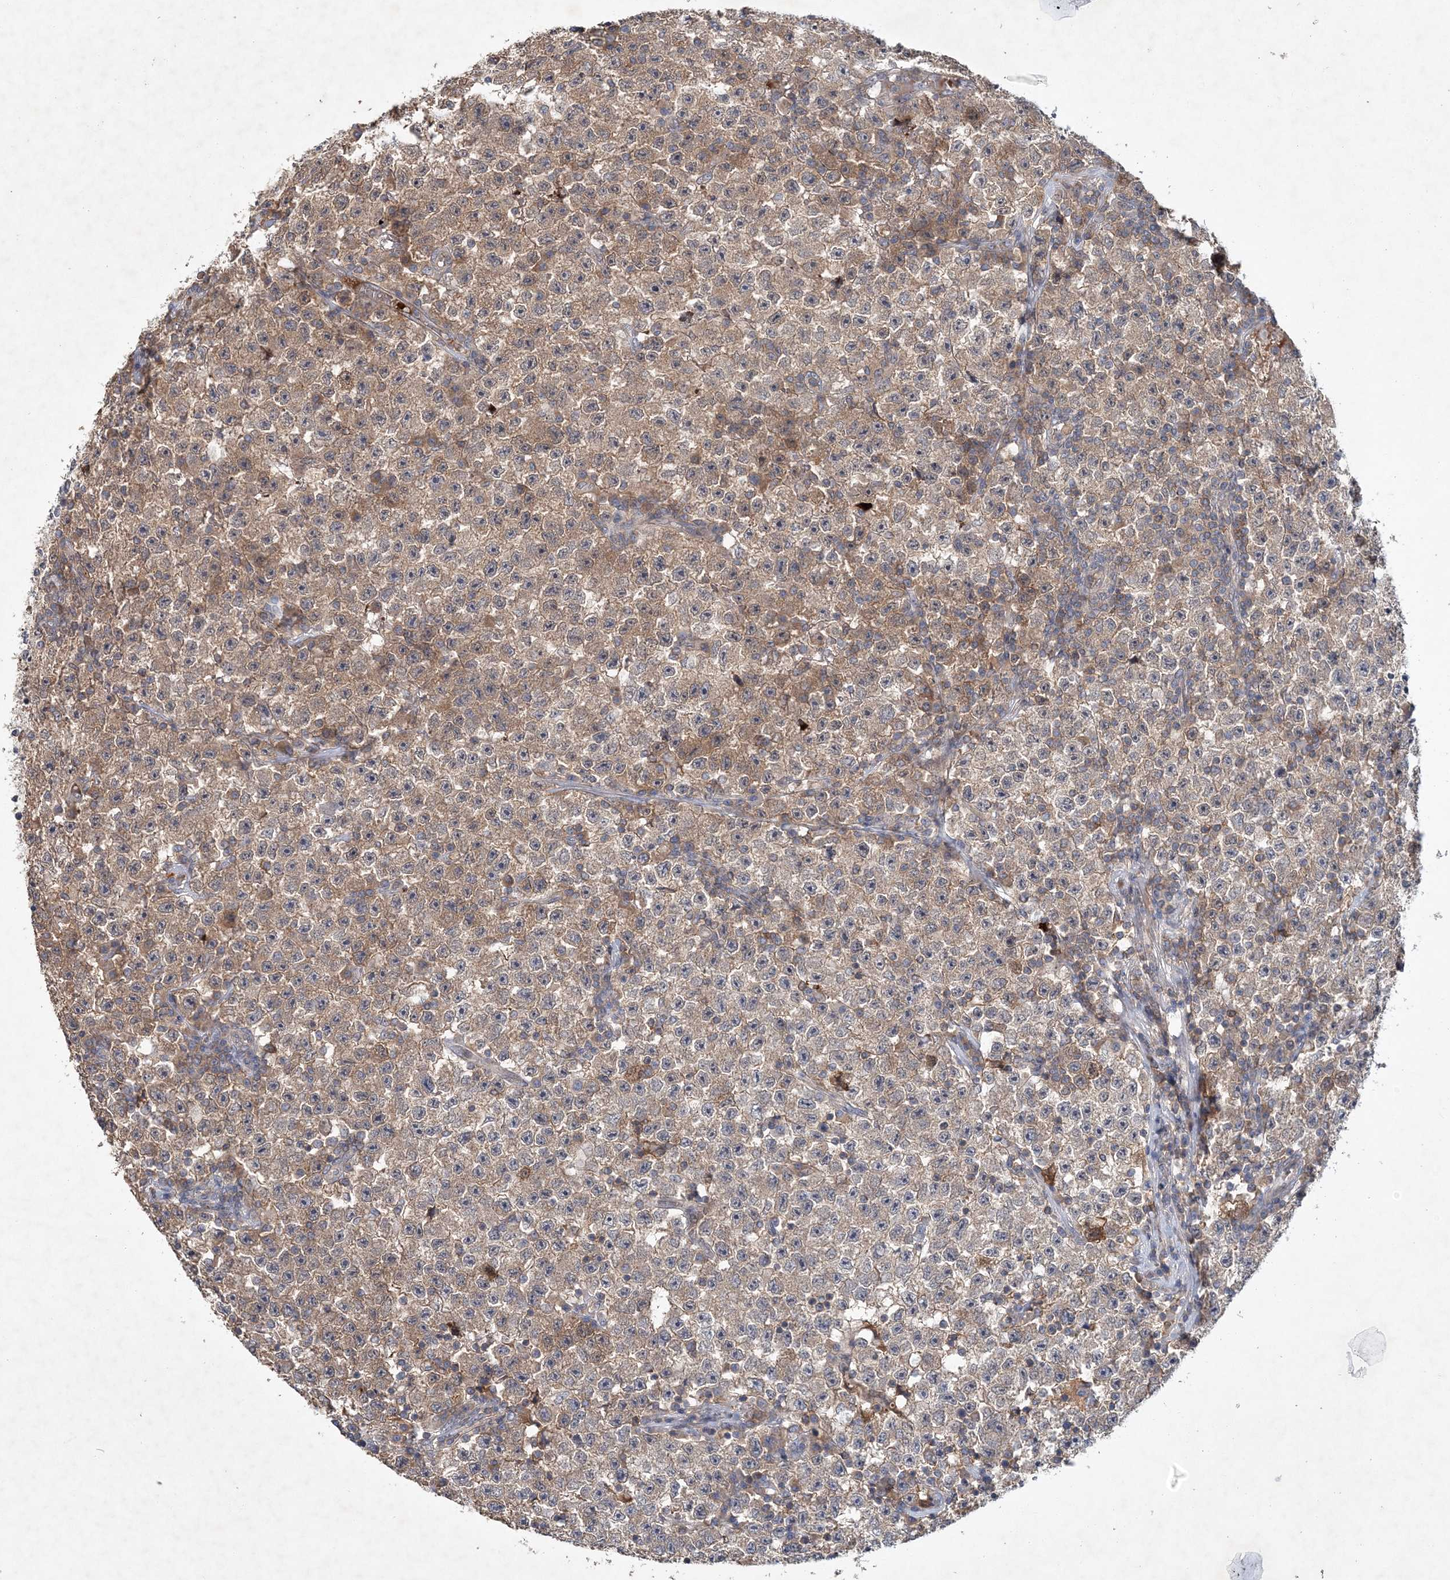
{"staining": {"intensity": "weak", "quantity": ">75%", "location": "cytoplasmic/membranous"}, "tissue": "testis cancer", "cell_type": "Tumor cells", "image_type": "cancer", "snomed": [{"axis": "morphology", "description": "Seminoma, NOS"}, {"axis": "topography", "description": "Testis"}], "caption": "IHC (DAB) staining of human testis cancer (seminoma) demonstrates weak cytoplasmic/membranous protein positivity in approximately >75% of tumor cells.", "gene": "RNF25", "patient": {"sex": "male", "age": 22}}